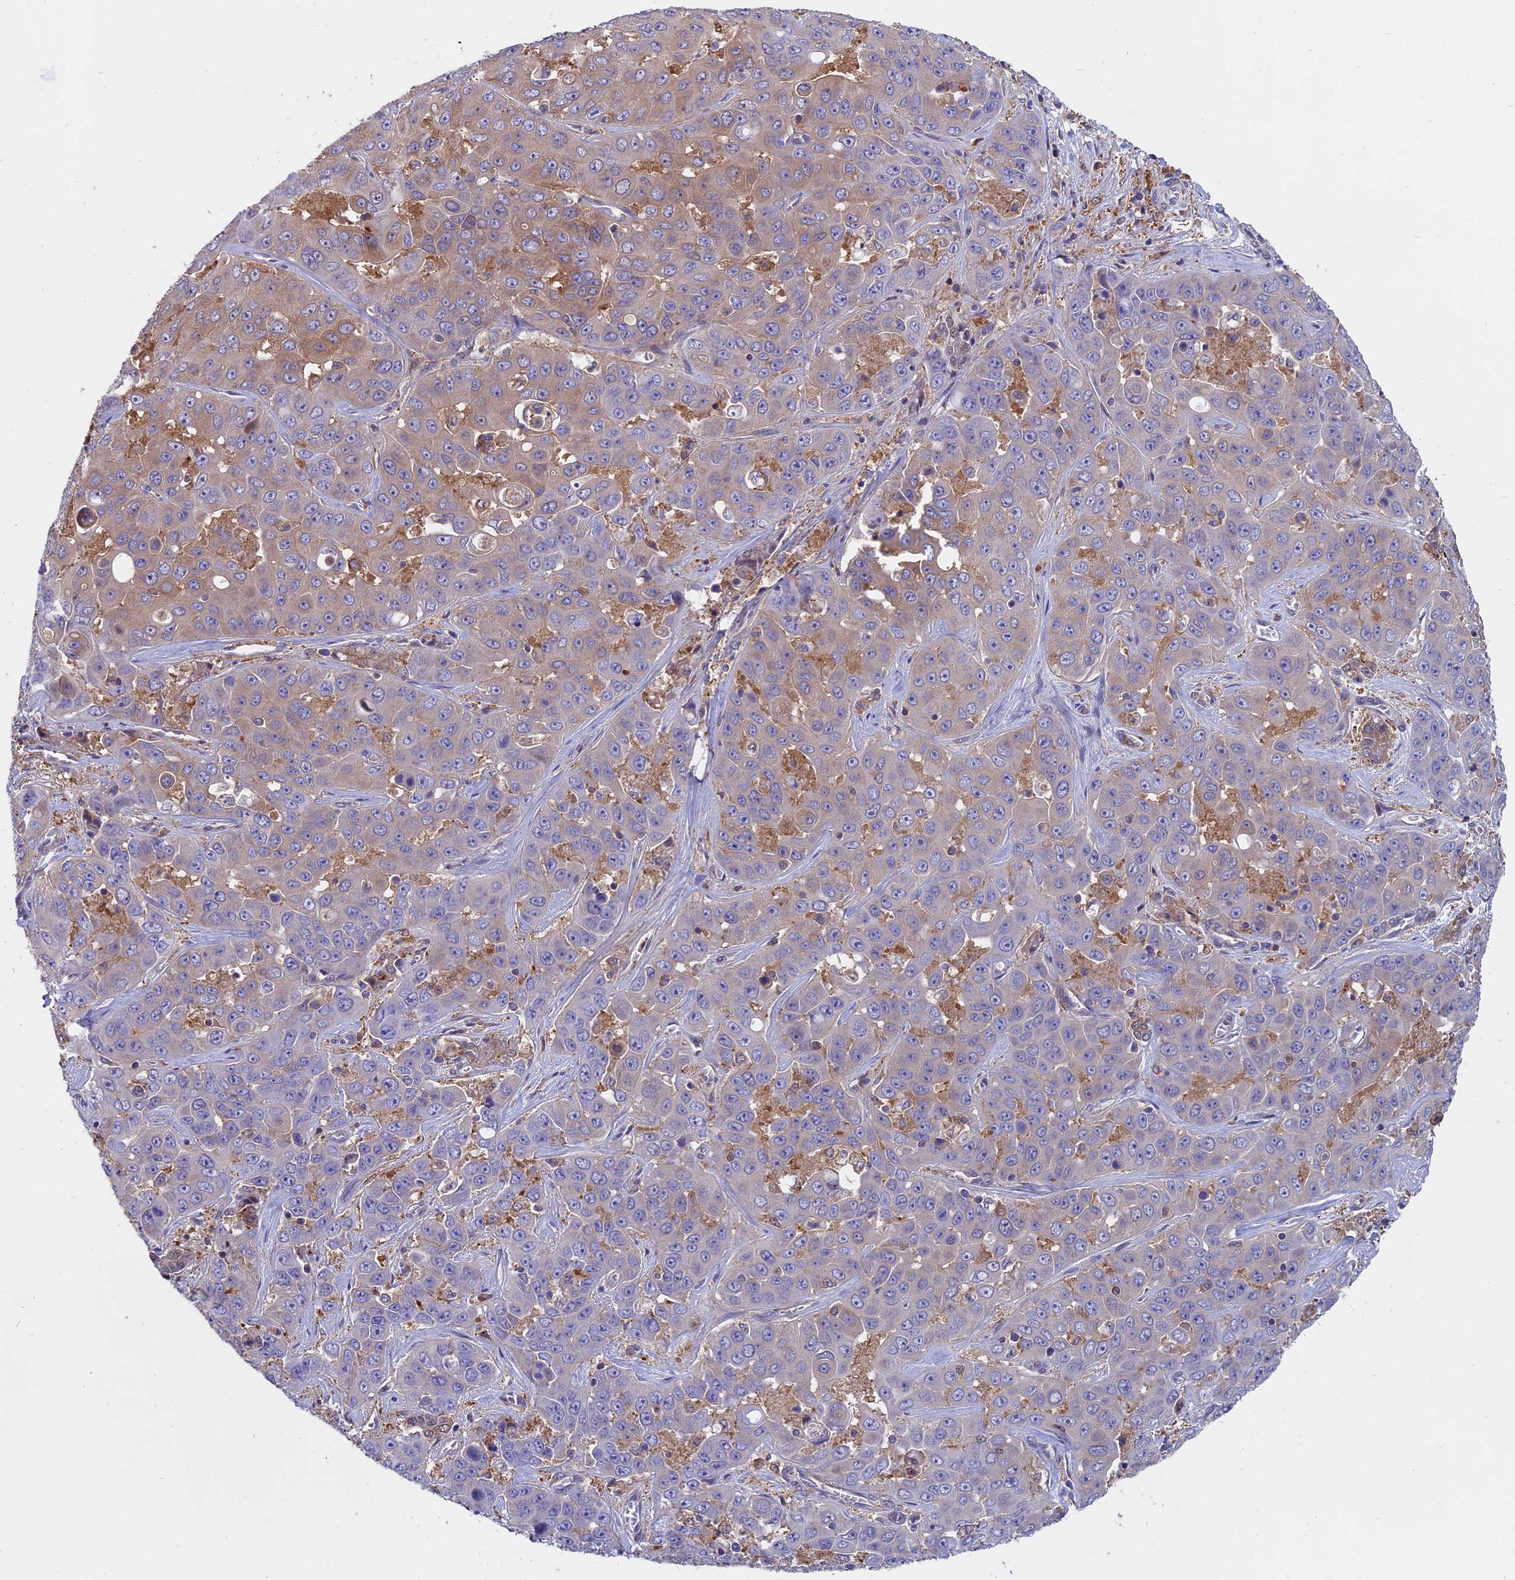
{"staining": {"intensity": "weak", "quantity": "<25%", "location": "cytoplasmic/membranous"}, "tissue": "liver cancer", "cell_type": "Tumor cells", "image_type": "cancer", "snomed": [{"axis": "morphology", "description": "Cholangiocarcinoma"}, {"axis": "topography", "description": "Liver"}], "caption": "A histopathology image of liver cancer stained for a protein reveals no brown staining in tumor cells. (Brightfield microscopy of DAB immunohistochemistry (IHC) at high magnification).", "gene": "FAM118B", "patient": {"sex": "female", "age": 52}}